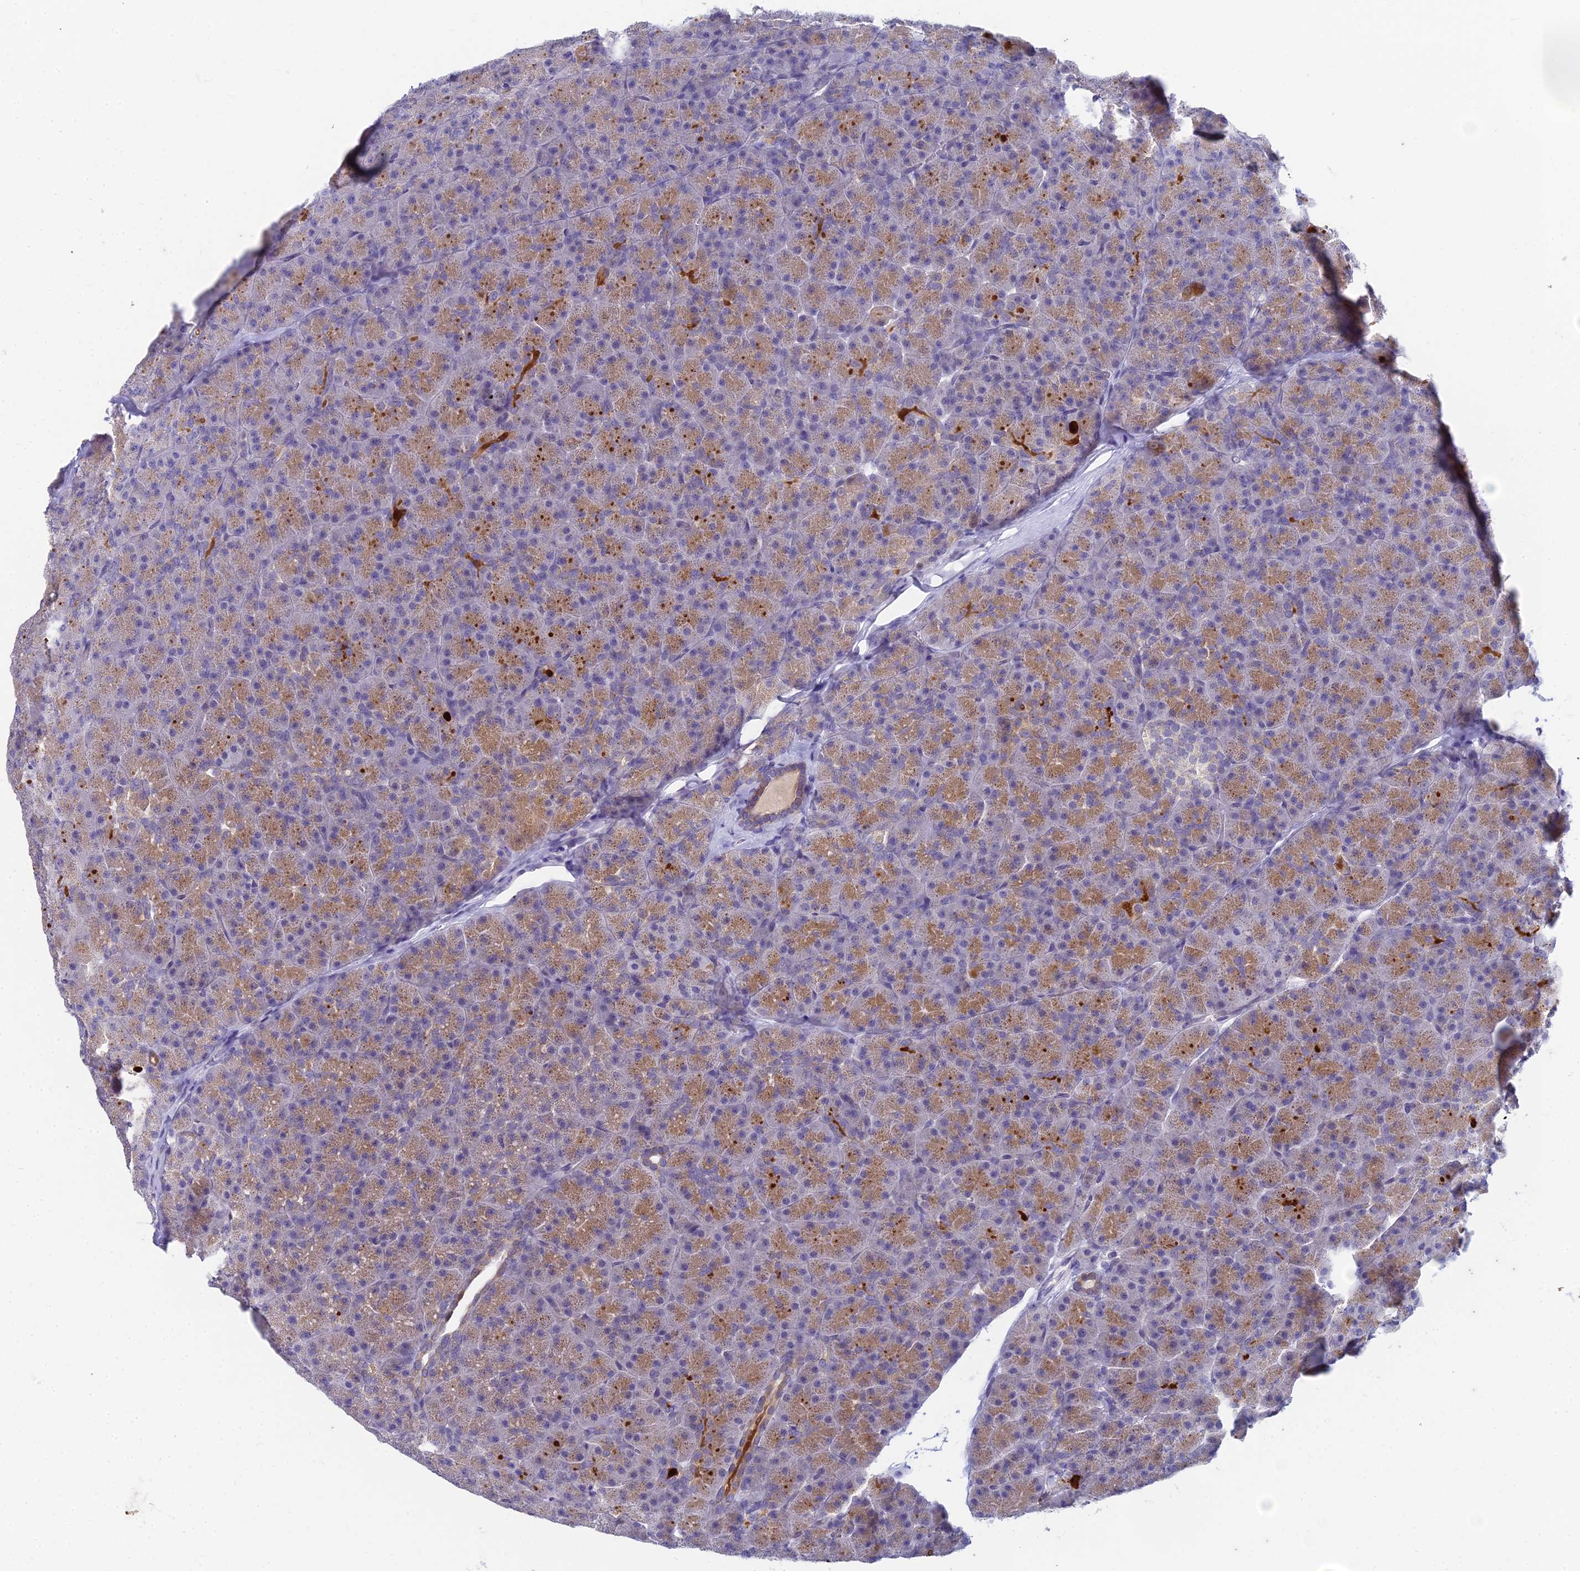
{"staining": {"intensity": "moderate", "quantity": ">75%", "location": "cytoplasmic/membranous"}, "tissue": "pancreas", "cell_type": "Exocrine glandular cells", "image_type": "normal", "snomed": [{"axis": "morphology", "description": "Normal tissue, NOS"}, {"axis": "topography", "description": "Pancreas"}], "caption": "IHC histopathology image of normal pancreas stained for a protein (brown), which demonstrates medium levels of moderate cytoplasmic/membranous positivity in approximately >75% of exocrine glandular cells.", "gene": "EEF2KMT", "patient": {"sex": "male", "age": 36}}